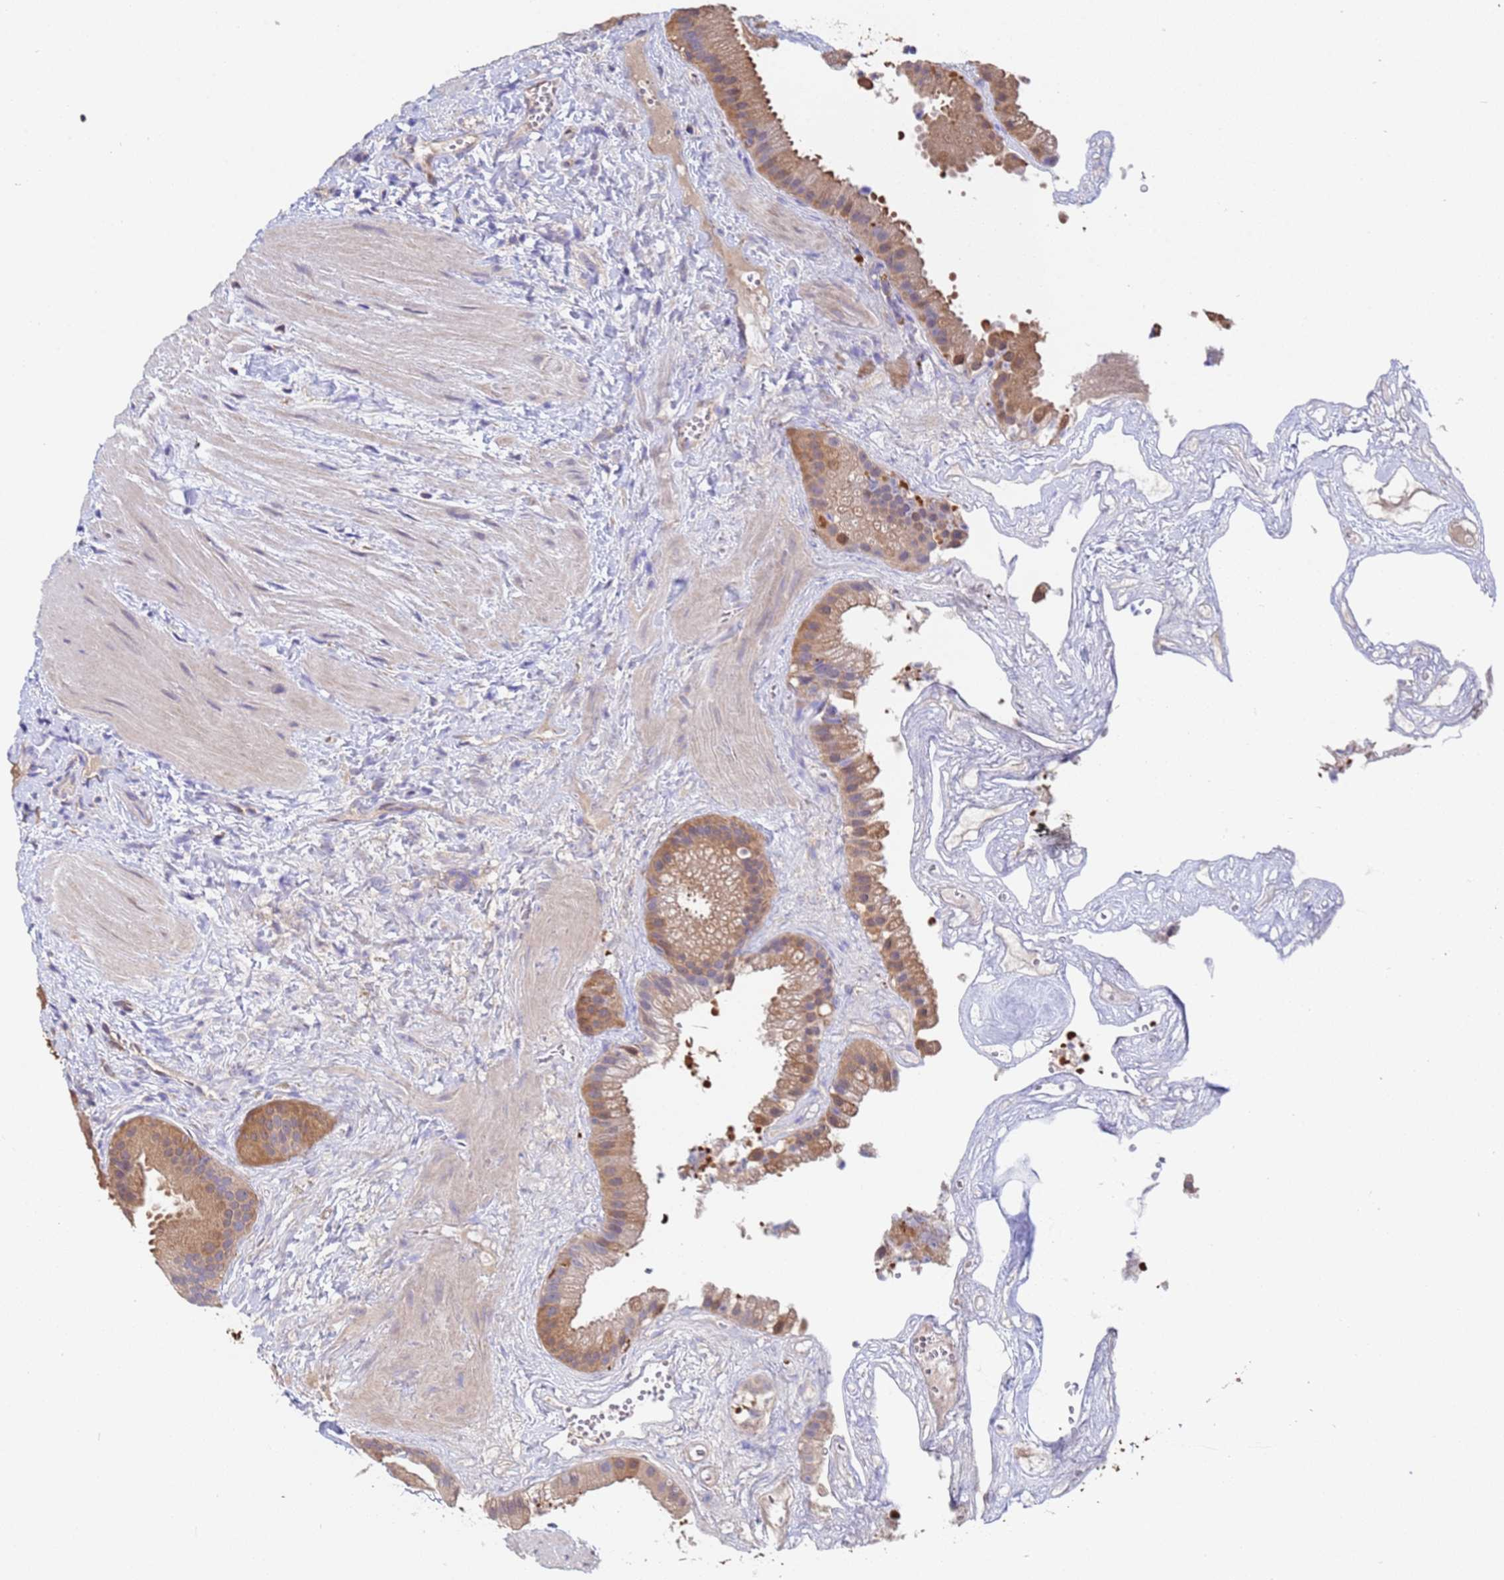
{"staining": {"intensity": "moderate", "quantity": ">75%", "location": "cytoplasmic/membranous"}, "tissue": "gallbladder", "cell_type": "Glandular cells", "image_type": "normal", "snomed": [{"axis": "morphology", "description": "Normal tissue, NOS"}, {"axis": "topography", "description": "Gallbladder"}], "caption": "IHC histopathology image of unremarkable gallbladder: human gallbladder stained using immunohistochemistry reveals medium levels of moderate protein expression localized specifically in the cytoplasmic/membranous of glandular cells, appearing as a cytoplasmic/membranous brown color.", "gene": "FAM25A", "patient": {"sex": "male", "age": 55}}